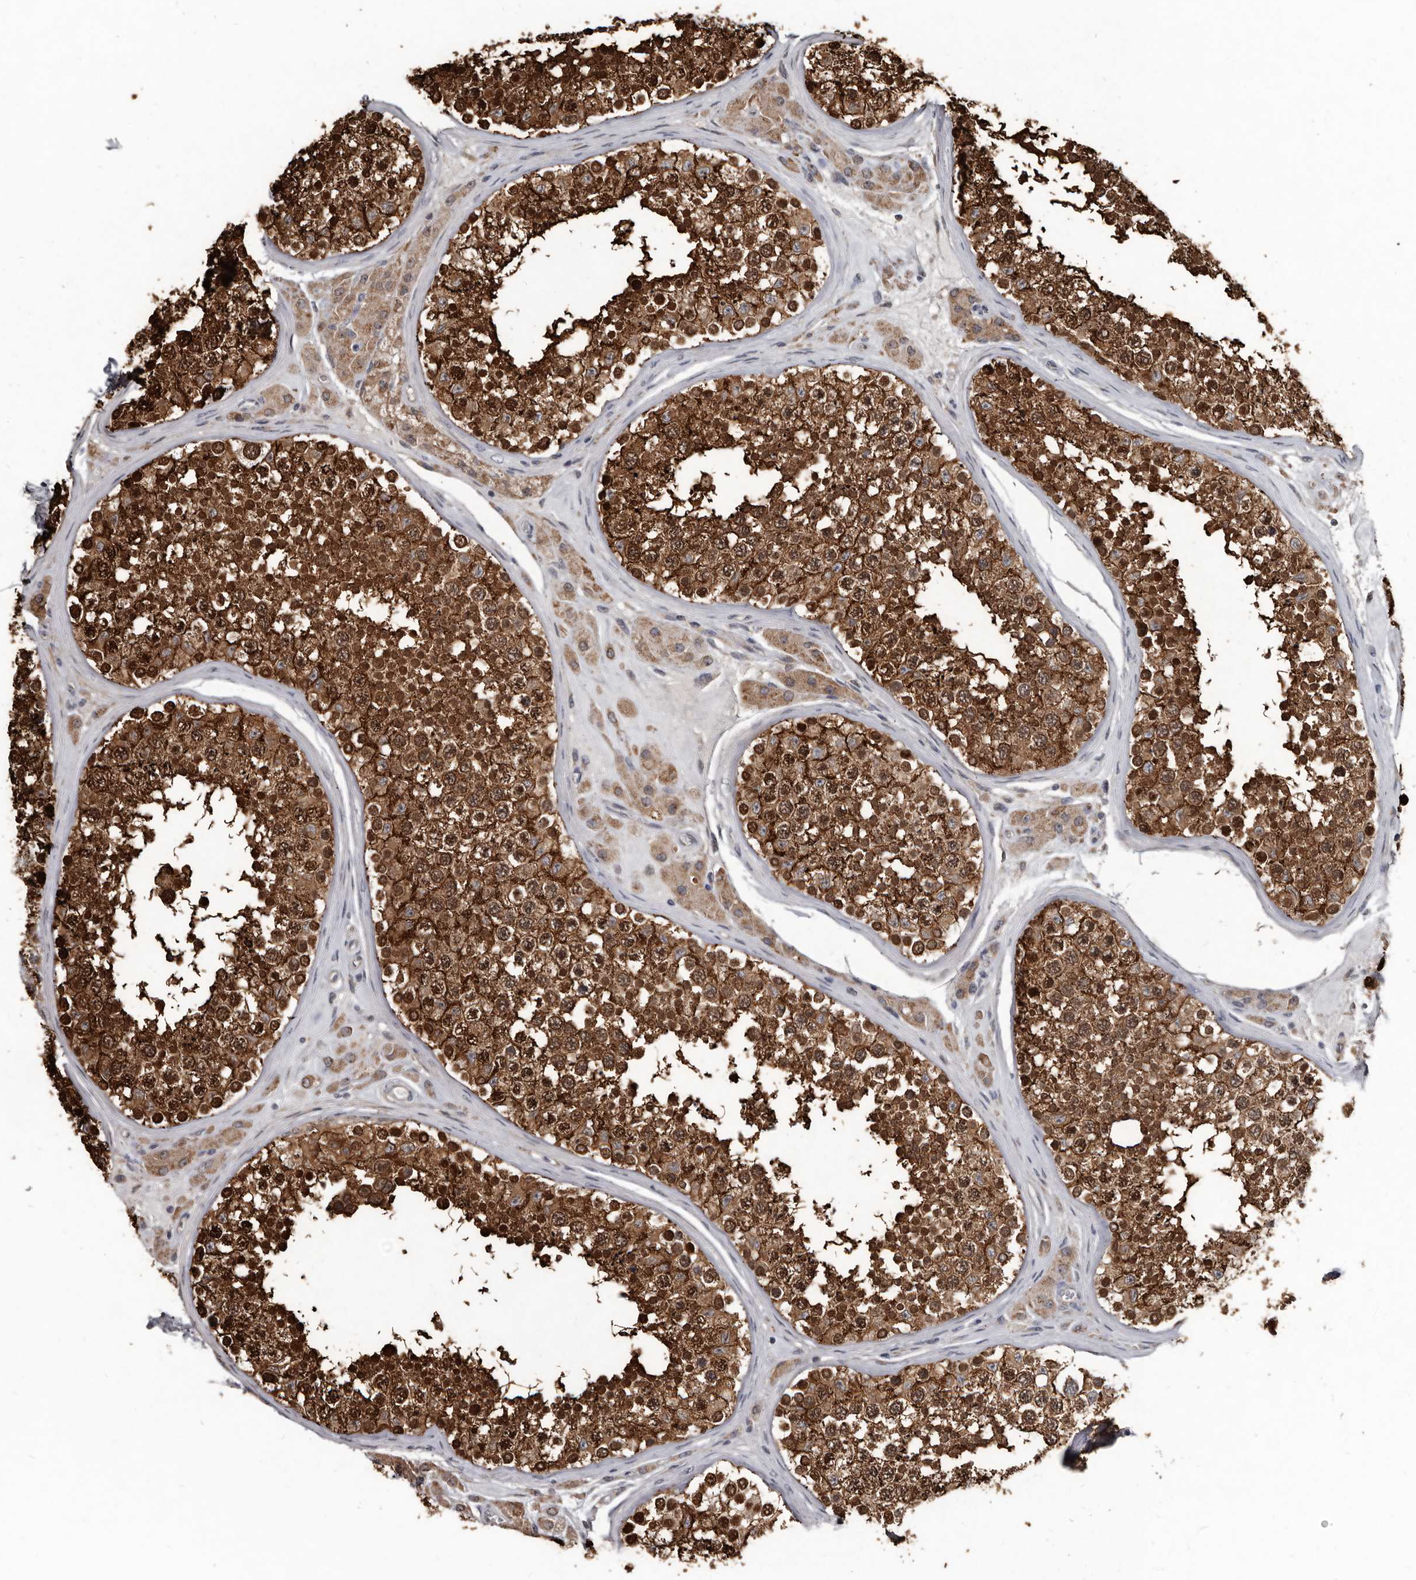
{"staining": {"intensity": "strong", "quantity": ">75%", "location": "cytoplasmic/membranous,nuclear"}, "tissue": "testis", "cell_type": "Cells in seminiferous ducts", "image_type": "normal", "snomed": [{"axis": "morphology", "description": "Normal tissue, NOS"}, {"axis": "topography", "description": "Testis"}], "caption": "High-magnification brightfield microscopy of unremarkable testis stained with DAB (brown) and counterstained with hematoxylin (blue). cells in seminiferous ducts exhibit strong cytoplasmic/membranous,nuclear staining is seen in about>75% of cells.", "gene": "DHPS", "patient": {"sex": "male", "age": 46}}